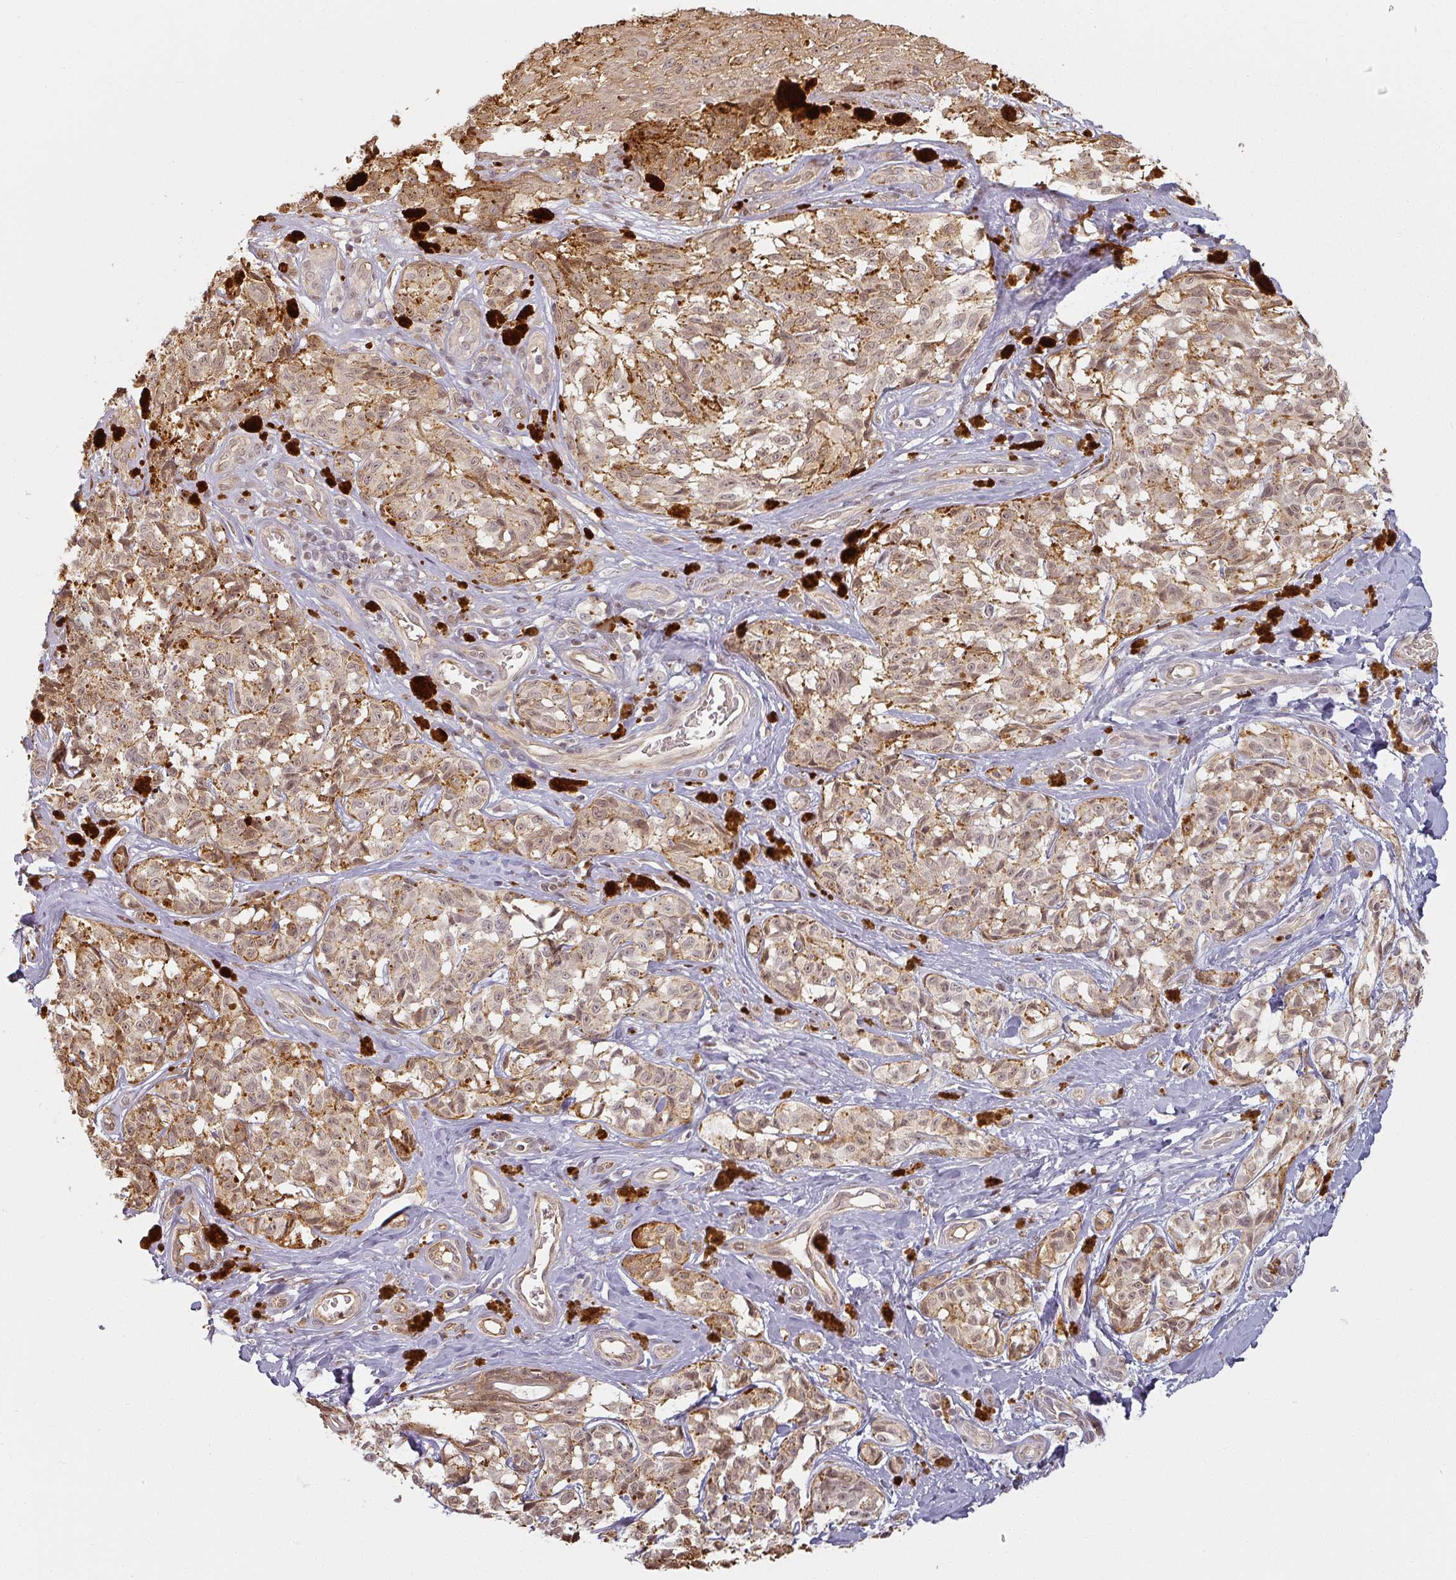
{"staining": {"intensity": "moderate", "quantity": ">75%", "location": "cytoplasmic/membranous,nuclear"}, "tissue": "melanoma", "cell_type": "Tumor cells", "image_type": "cancer", "snomed": [{"axis": "morphology", "description": "Malignant melanoma, NOS"}, {"axis": "topography", "description": "Skin"}], "caption": "Protein analysis of malignant melanoma tissue displays moderate cytoplasmic/membranous and nuclear staining in about >75% of tumor cells.", "gene": "MED19", "patient": {"sex": "female", "age": 65}}